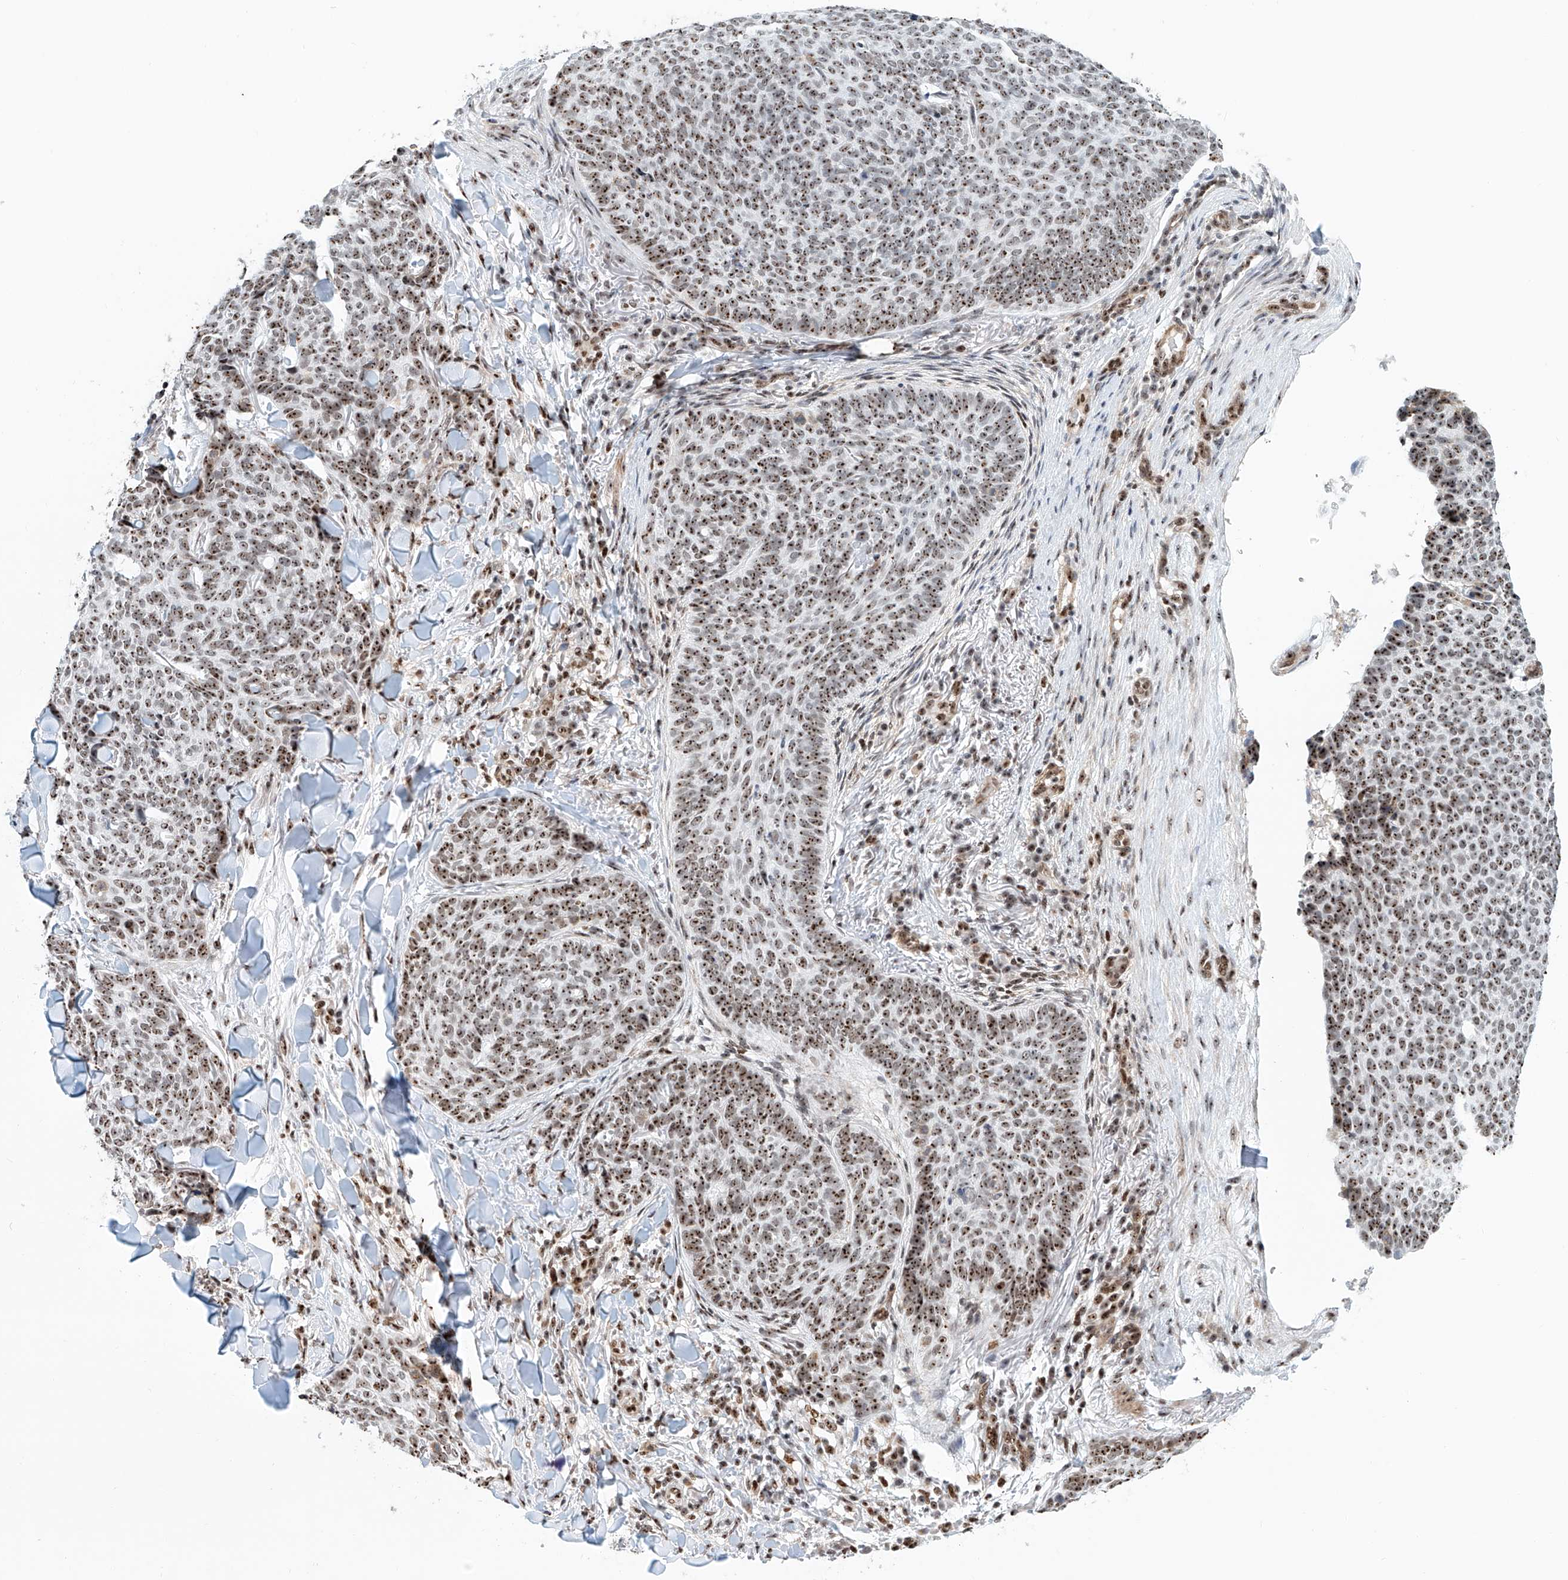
{"staining": {"intensity": "strong", "quantity": ">75%", "location": "nuclear"}, "tissue": "skin cancer", "cell_type": "Tumor cells", "image_type": "cancer", "snomed": [{"axis": "morphology", "description": "Normal tissue, NOS"}, {"axis": "morphology", "description": "Basal cell carcinoma"}, {"axis": "topography", "description": "Skin"}], "caption": "Skin cancer stained for a protein (brown) reveals strong nuclear positive expression in approximately >75% of tumor cells.", "gene": "PRUNE2", "patient": {"sex": "male", "age": 50}}